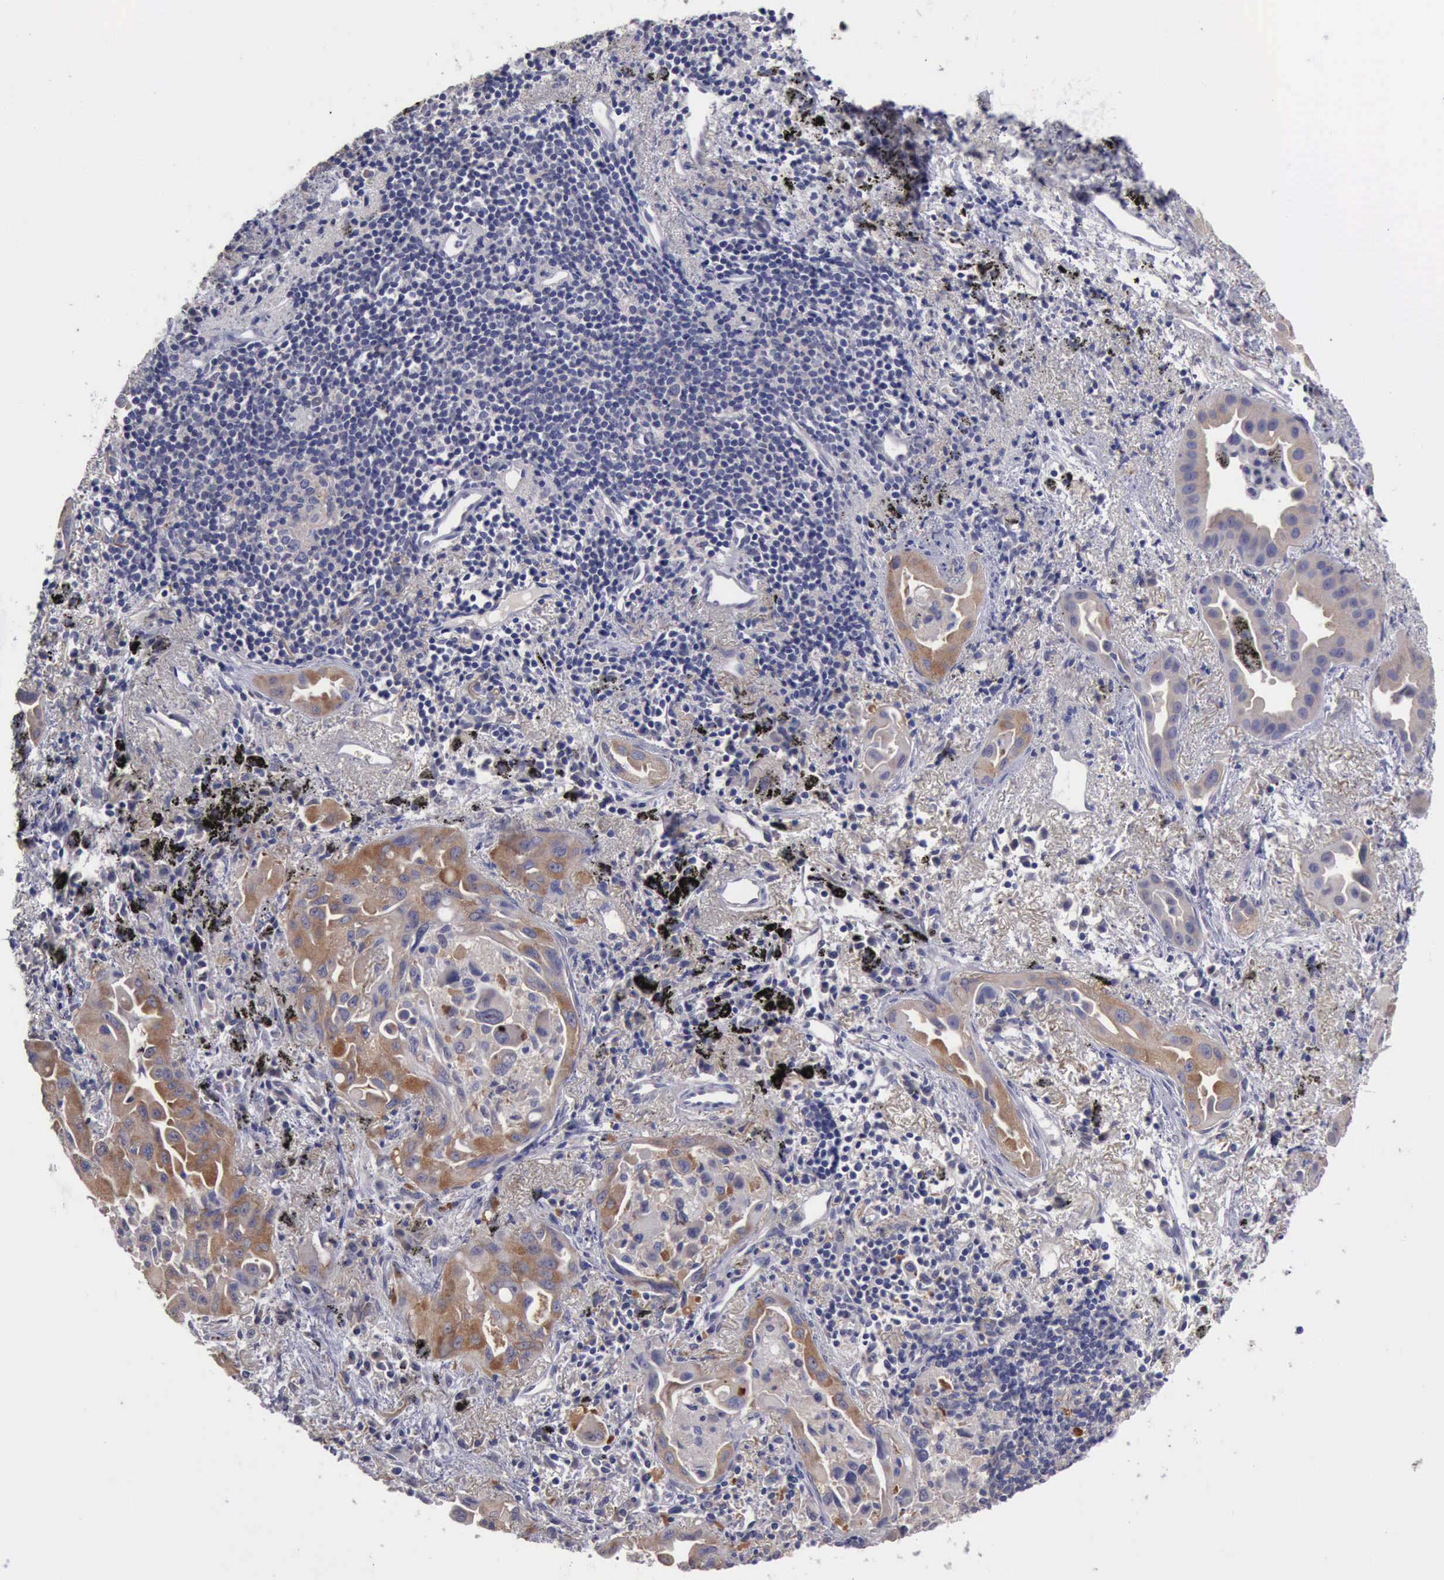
{"staining": {"intensity": "weak", "quantity": "<25%", "location": "cytoplasmic/membranous"}, "tissue": "lung cancer", "cell_type": "Tumor cells", "image_type": "cancer", "snomed": [{"axis": "morphology", "description": "Adenocarcinoma, NOS"}, {"axis": "topography", "description": "Lung"}], "caption": "Immunohistochemistry micrograph of human lung adenocarcinoma stained for a protein (brown), which exhibits no expression in tumor cells.", "gene": "PHKA1", "patient": {"sex": "male", "age": 68}}